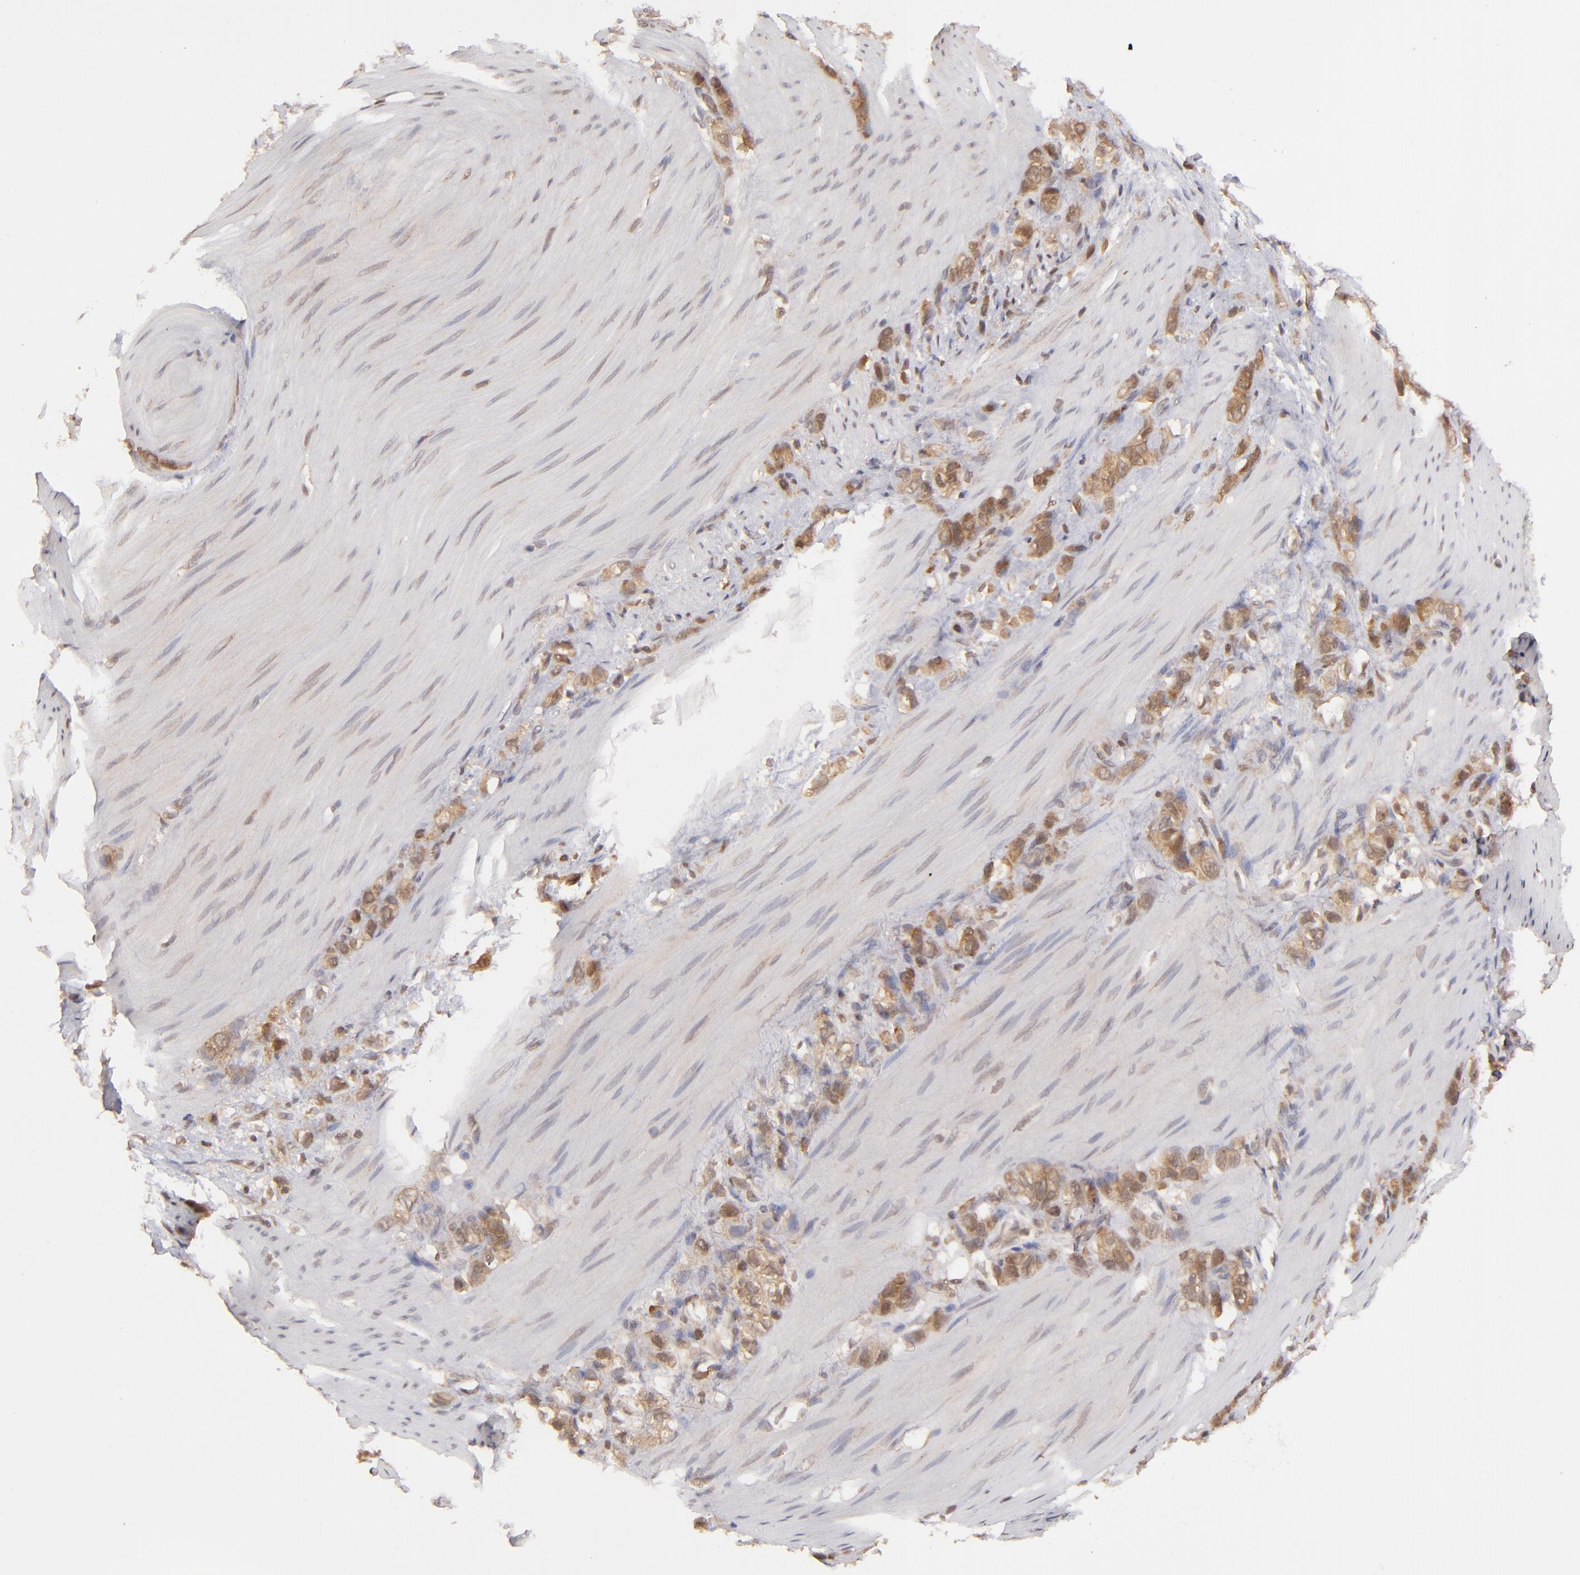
{"staining": {"intensity": "moderate", "quantity": ">75%", "location": "cytoplasmic/membranous"}, "tissue": "stomach cancer", "cell_type": "Tumor cells", "image_type": "cancer", "snomed": [{"axis": "morphology", "description": "Normal tissue, NOS"}, {"axis": "morphology", "description": "Adenocarcinoma, NOS"}, {"axis": "morphology", "description": "Adenocarcinoma, High grade"}, {"axis": "topography", "description": "Stomach, upper"}, {"axis": "topography", "description": "Stomach"}], "caption": "The immunohistochemical stain labels moderate cytoplasmic/membranous staining in tumor cells of stomach cancer tissue.", "gene": "MAPK3", "patient": {"sex": "female", "age": 65}}